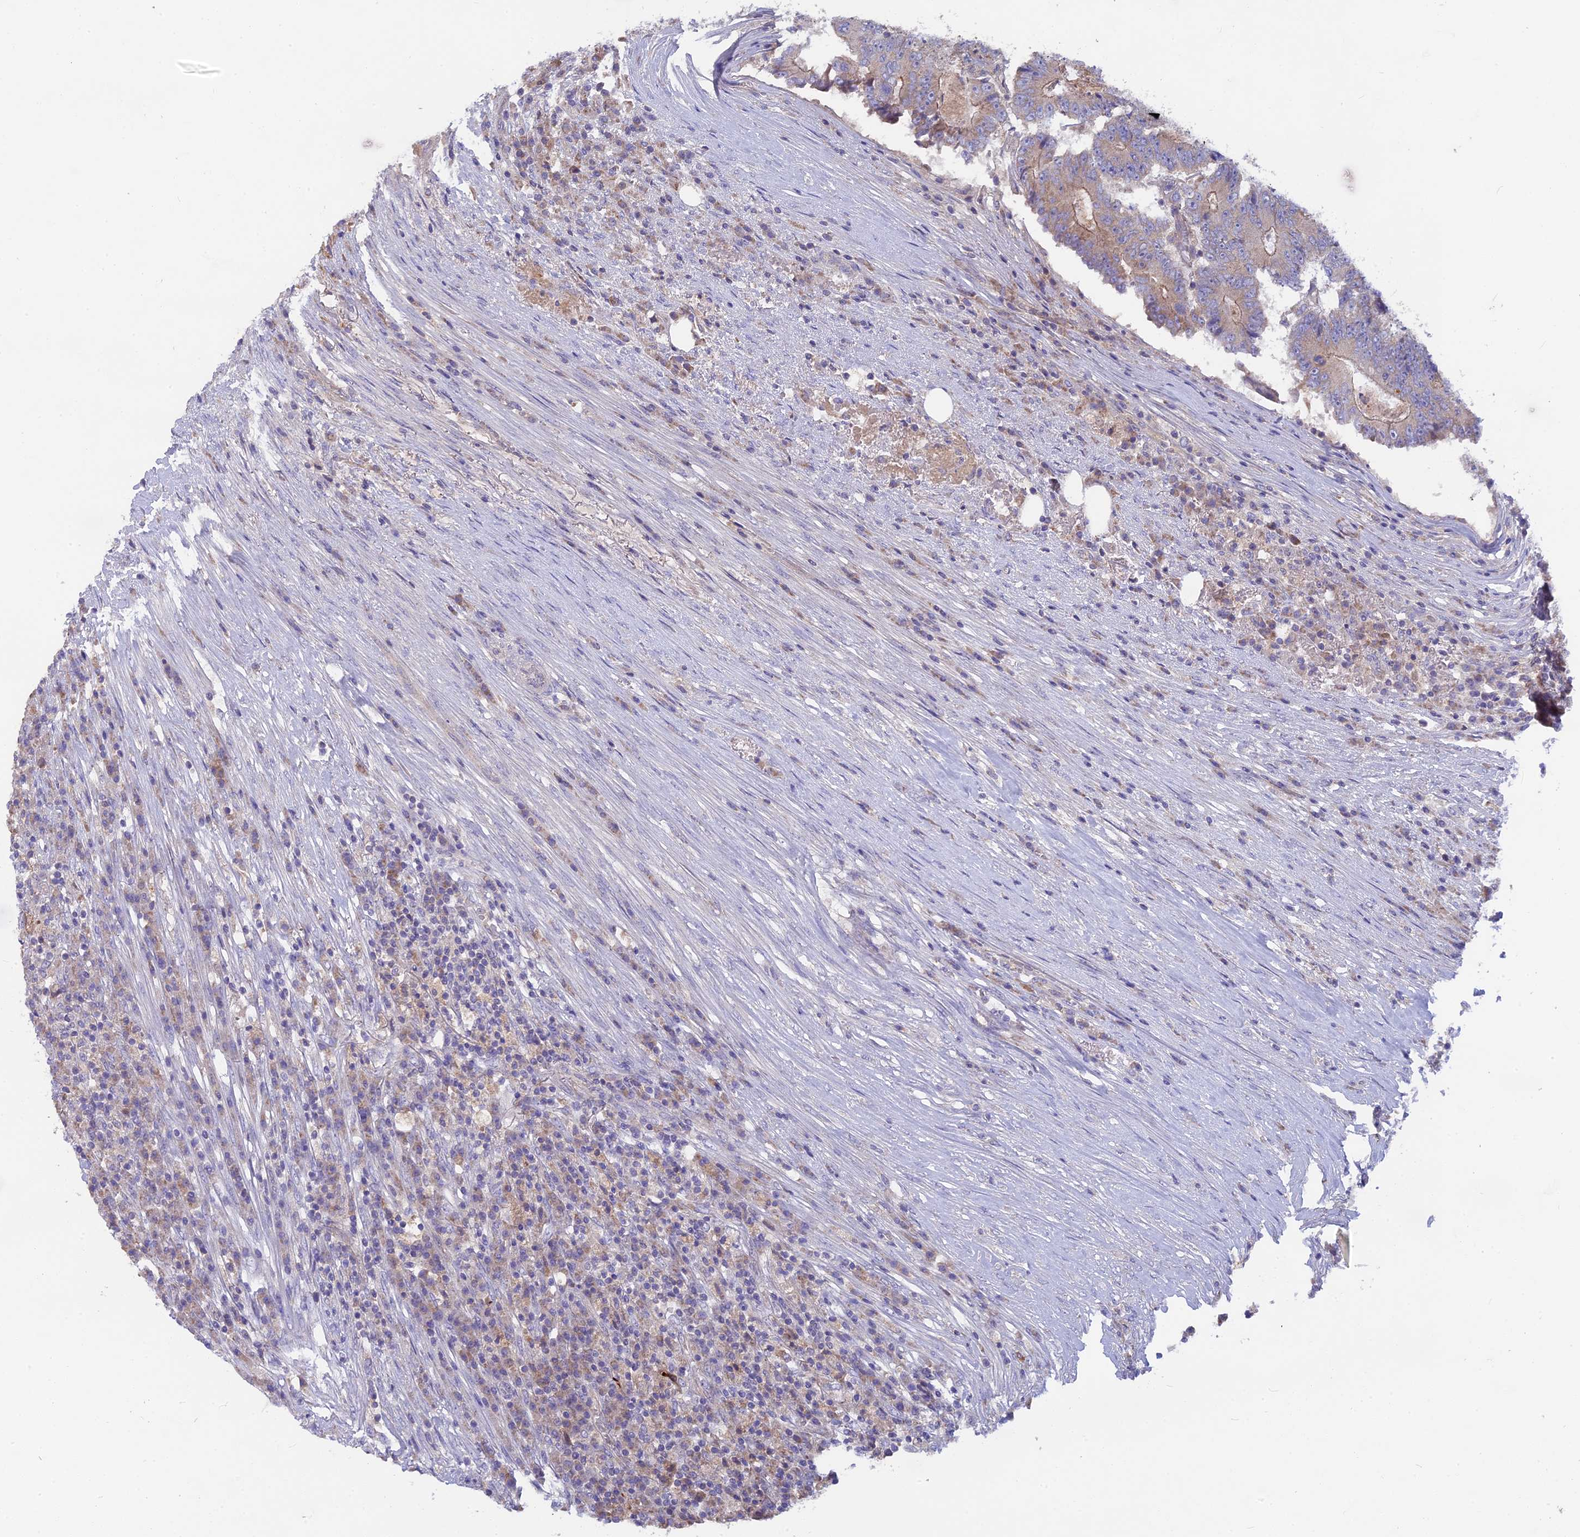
{"staining": {"intensity": "moderate", "quantity": "<25%", "location": "cytoplasmic/membranous"}, "tissue": "colorectal cancer", "cell_type": "Tumor cells", "image_type": "cancer", "snomed": [{"axis": "morphology", "description": "Adenocarcinoma, NOS"}, {"axis": "topography", "description": "Colon"}], "caption": "Immunohistochemical staining of human colorectal cancer (adenocarcinoma) displays low levels of moderate cytoplasmic/membranous positivity in about <25% of tumor cells.", "gene": "PZP", "patient": {"sex": "male", "age": 83}}